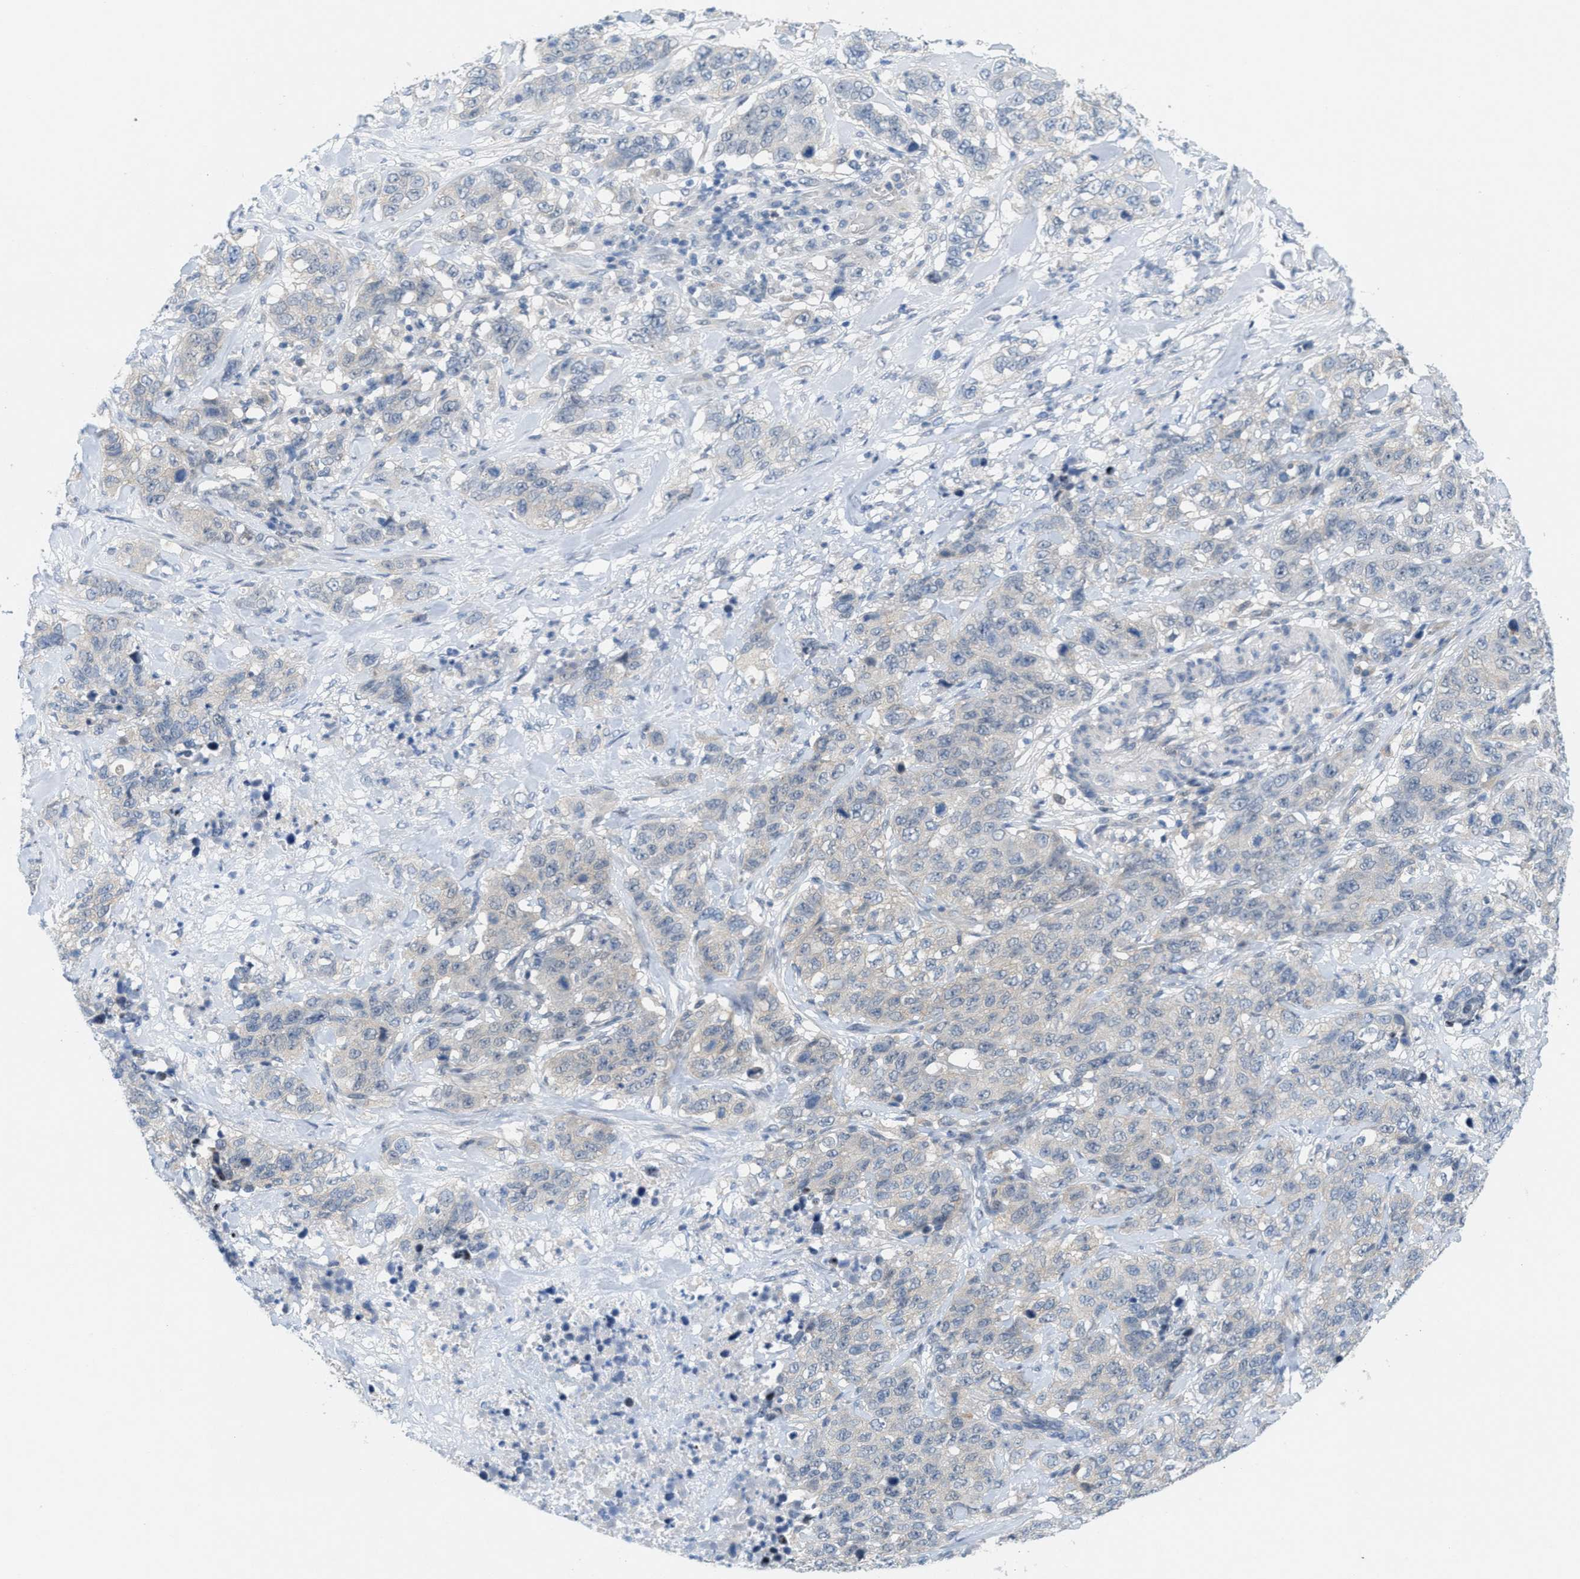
{"staining": {"intensity": "weak", "quantity": "<25%", "location": "cytoplasmic/membranous"}, "tissue": "stomach cancer", "cell_type": "Tumor cells", "image_type": "cancer", "snomed": [{"axis": "morphology", "description": "Adenocarcinoma, NOS"}, {"axis": "topography", "description": "Stomach"}], "caption": "The immunohistochemistry histopathology image has no significant staining in tumor cells of stomach cancer (adenocarcinoma) tissue.", "gene": "WIPI2", "patient": {"sex": "male", "age": 48}}